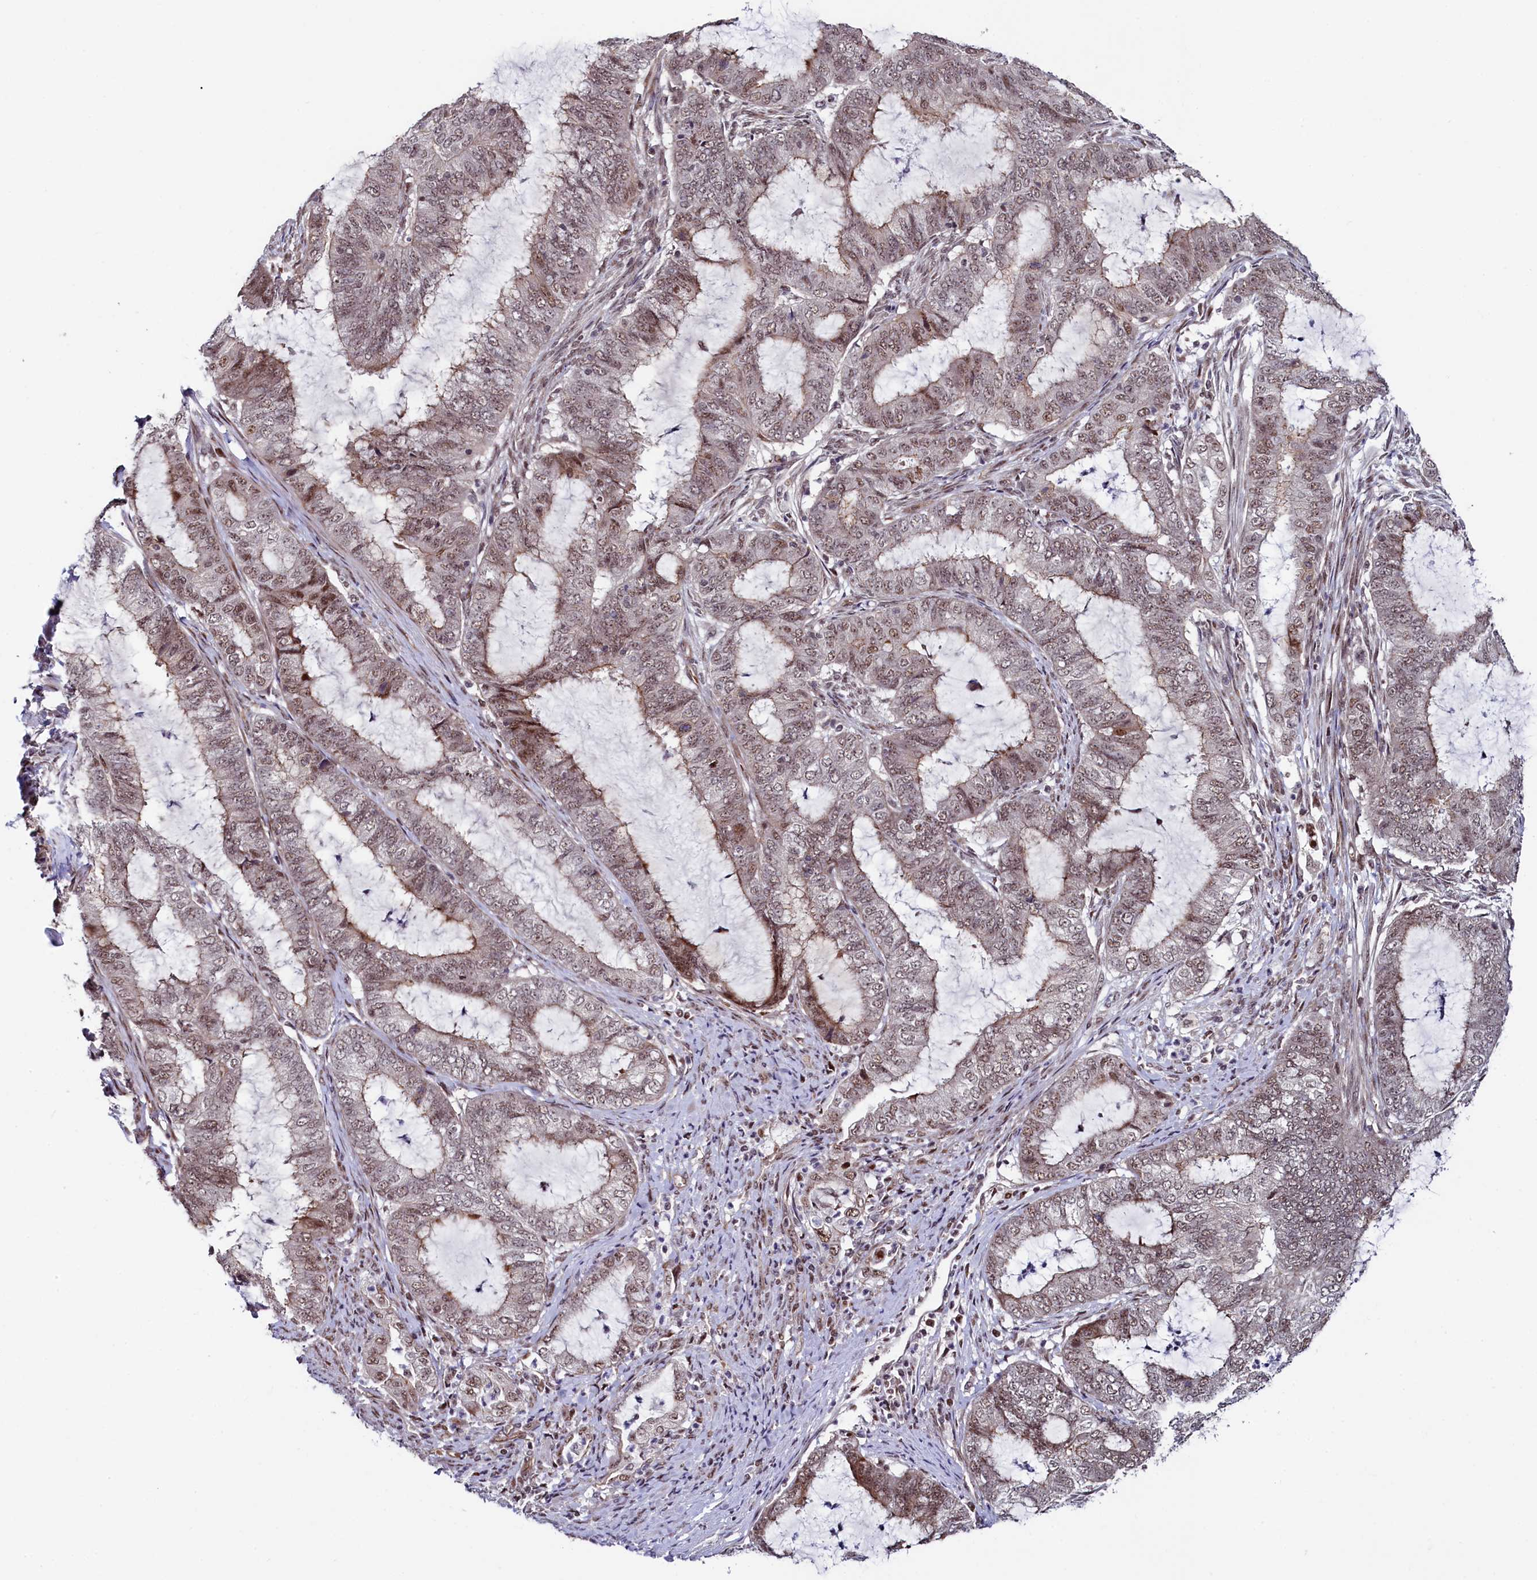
{"staining": {"intensity": "moderate", "quantity": "25%-75%", "location": "nuclear"}, "tissue": "endometrial cancer", "cell_type": "Tumor cells", "image_type": "cancer", "snomed": [{"axis": "morphology", "description": "Adenocarcinoma, NOS"}, {"axis": "topography", "description": "Endometrium"}], "caption": "A histopathology image of human endometrial cancer (adenocarcinoma) stained for a protein reveals moderate nuclear brown staining in tumor cells.", "gene": "LEO1", "patient": {"sex": "female", "age": 51}}